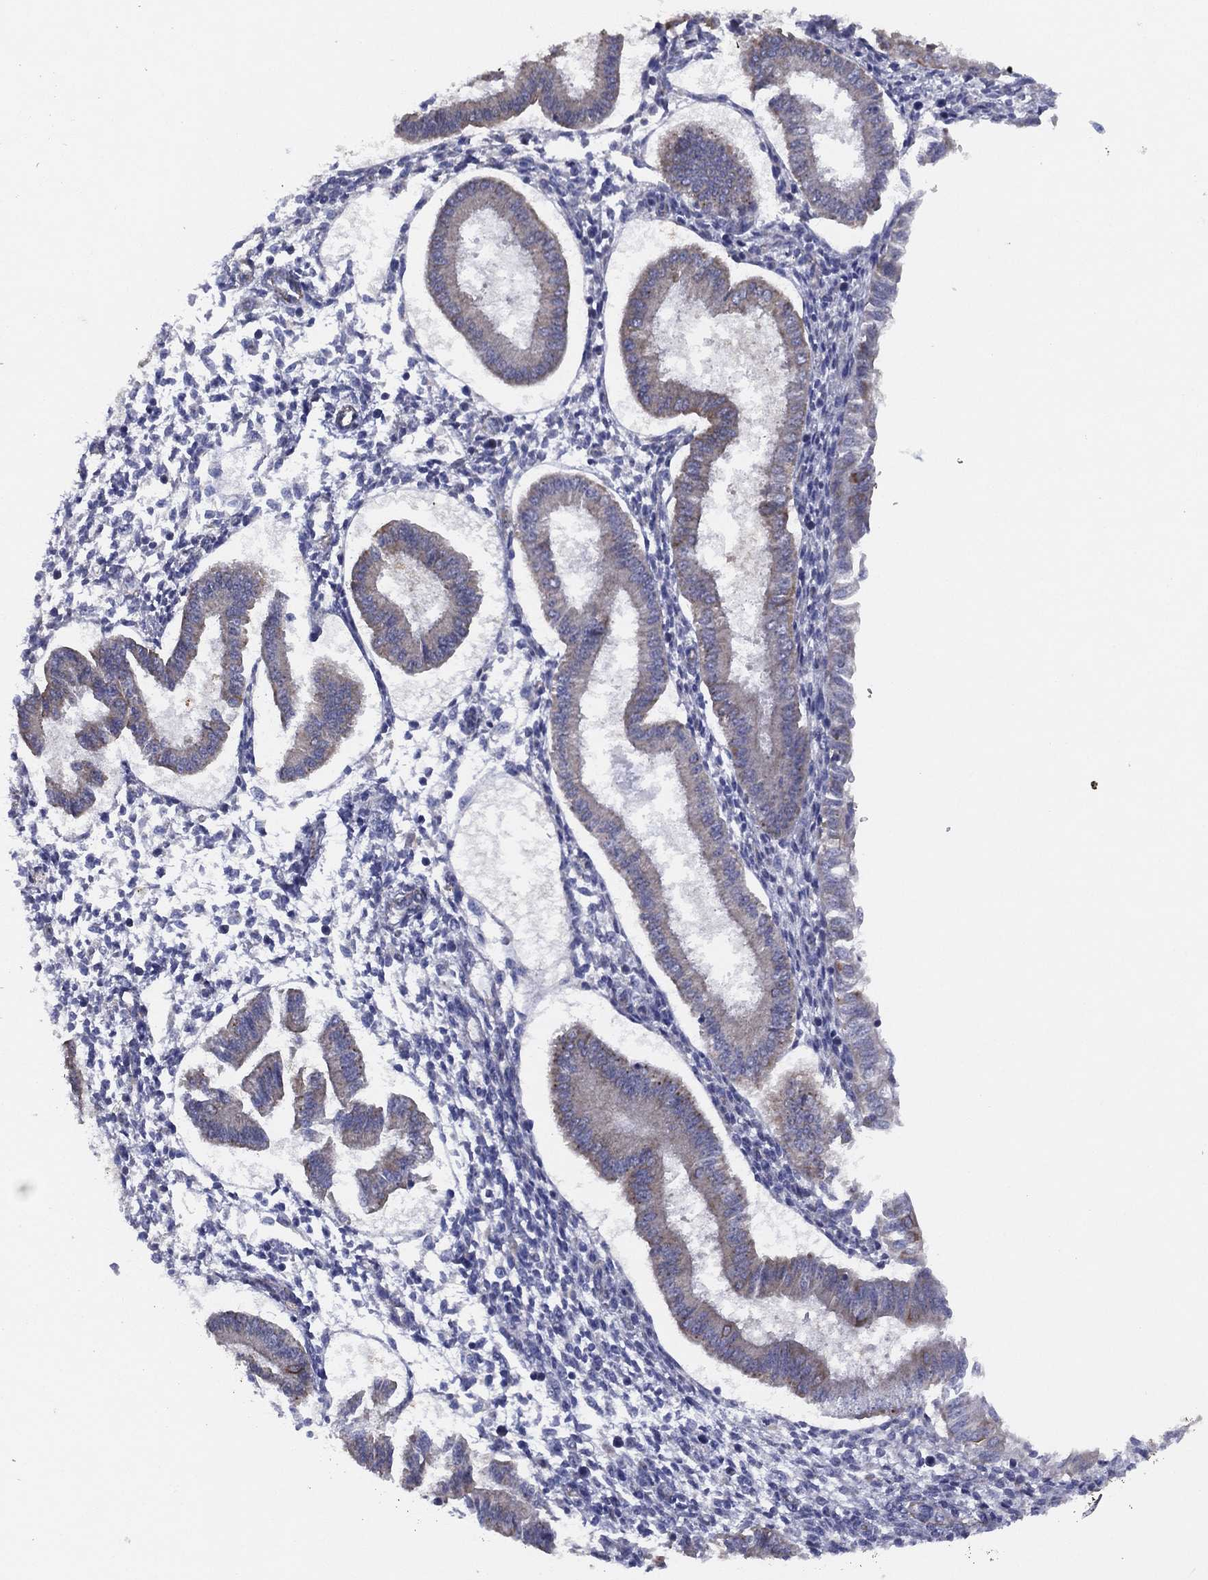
{"staining": {"intensity": "negative", "quantity": "none", "location": "none"}, "tissue": "endometrium", "cell_type": "Cells in endometrial stroma", "image_type": "normal", "snomed": [{"axis": "morphology", "description": "Normal tissue, NOS"}, {"axis": "topography", "description": "Endometrium"}], "caption": "This is a photomicrograph of immunohistochemistry staining of benign endometrium, which shows no positivity in cells in endometrial stroma.", "gene": "ZNF223", "patient": {"sex": "female", "age": 43}}